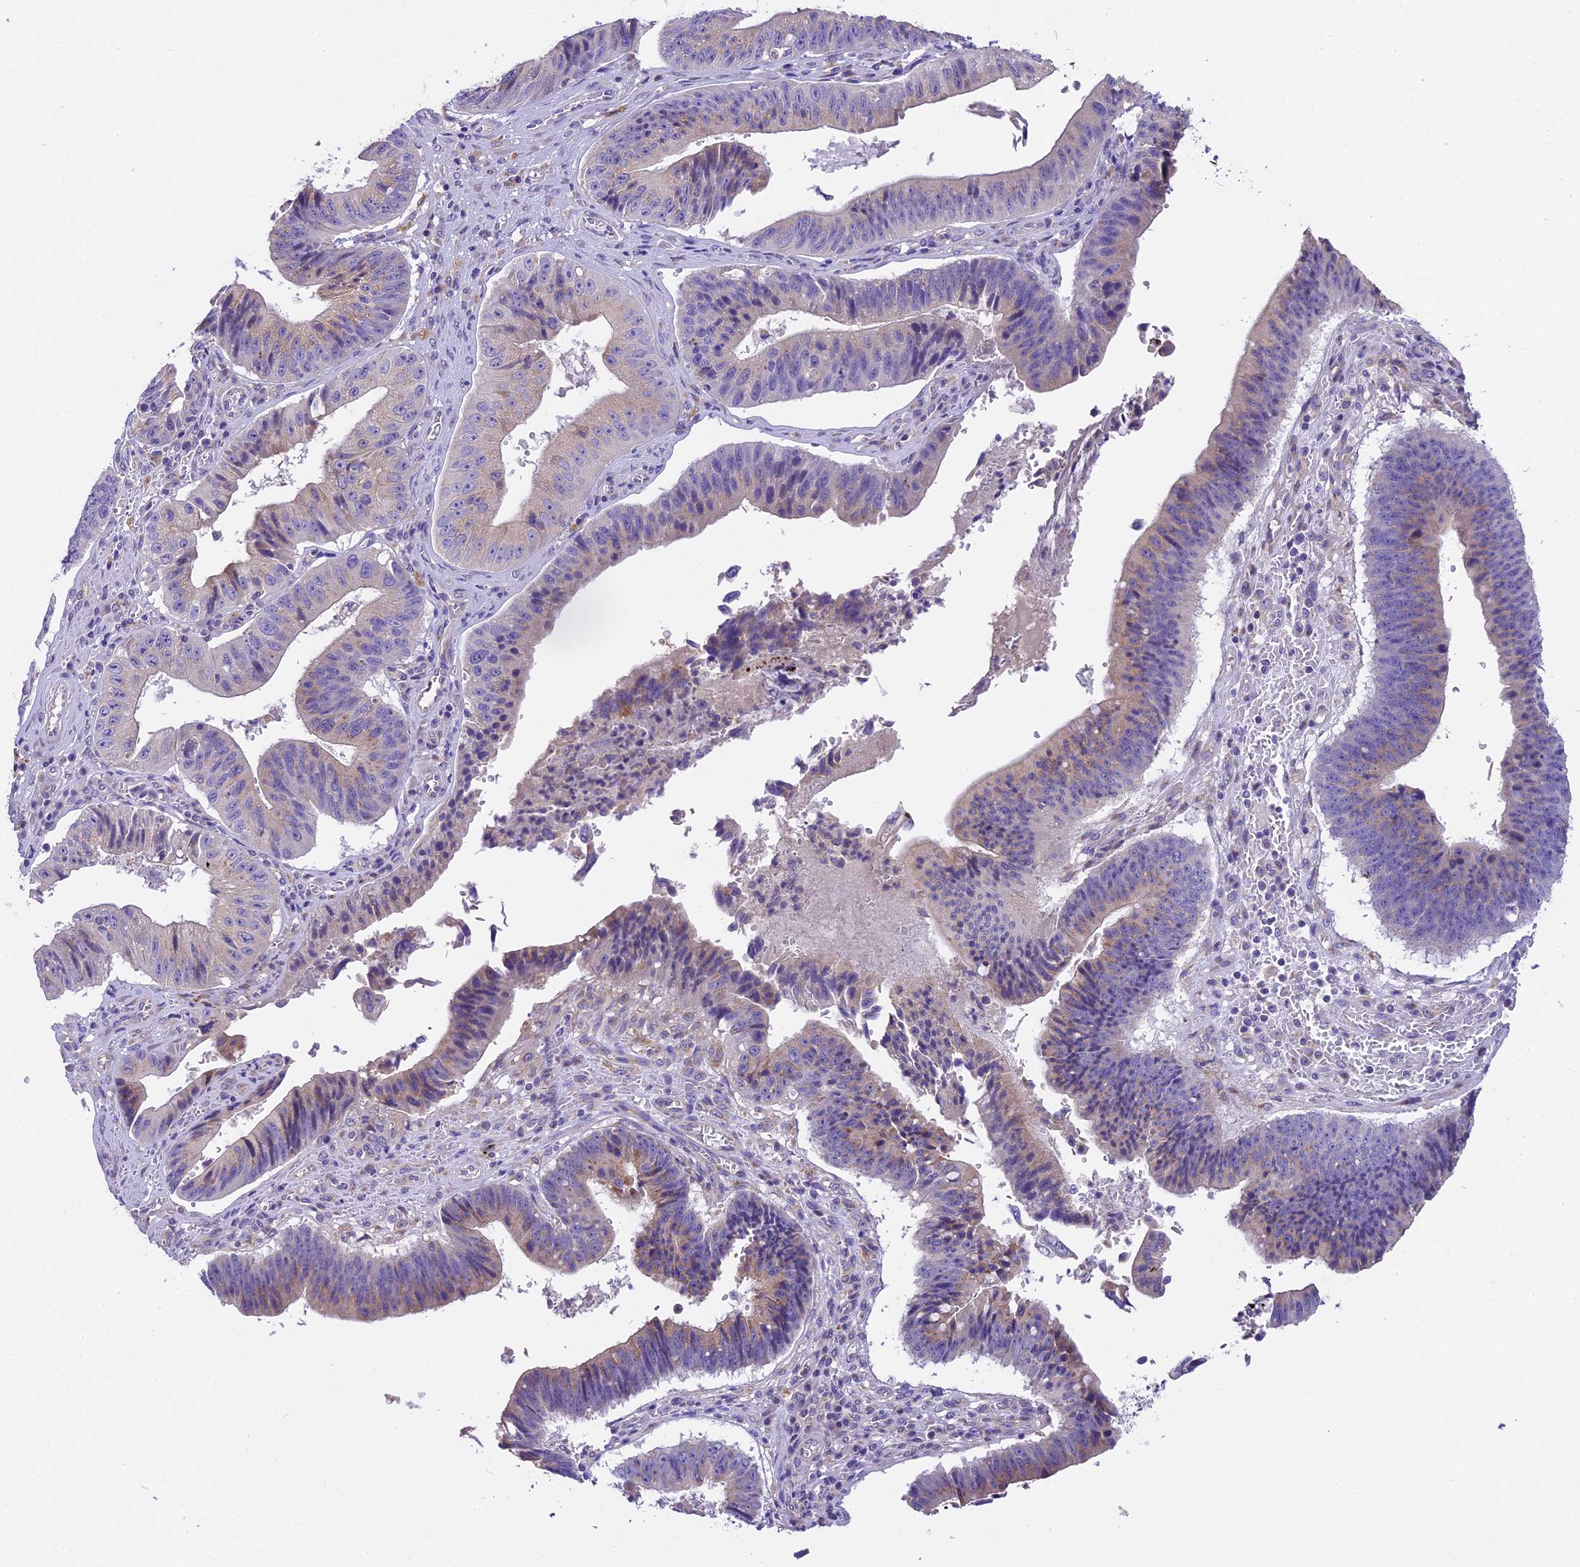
{"staining": {"intensity": "weak", "quantity": "25%-75%", "location": "cytoplasmic/membranous"}, "tissue": "stomach cancer", "cell_type": "Tumor cells", "image_type": "cancer", "snomed": [{"axis": "morphology", "description": "Adenocarcinoma, NOS"}, {"axis": "topography", "description": "Stomach"}], "caption": "This is a histology image of immunohistochemistry (IHC) staining of stomach cancer, which shows weak staining in the cytoplasmic/membranous of tumor cells.", "gene": "PEMT", "patient": {"sex": "male", "age": 59}}